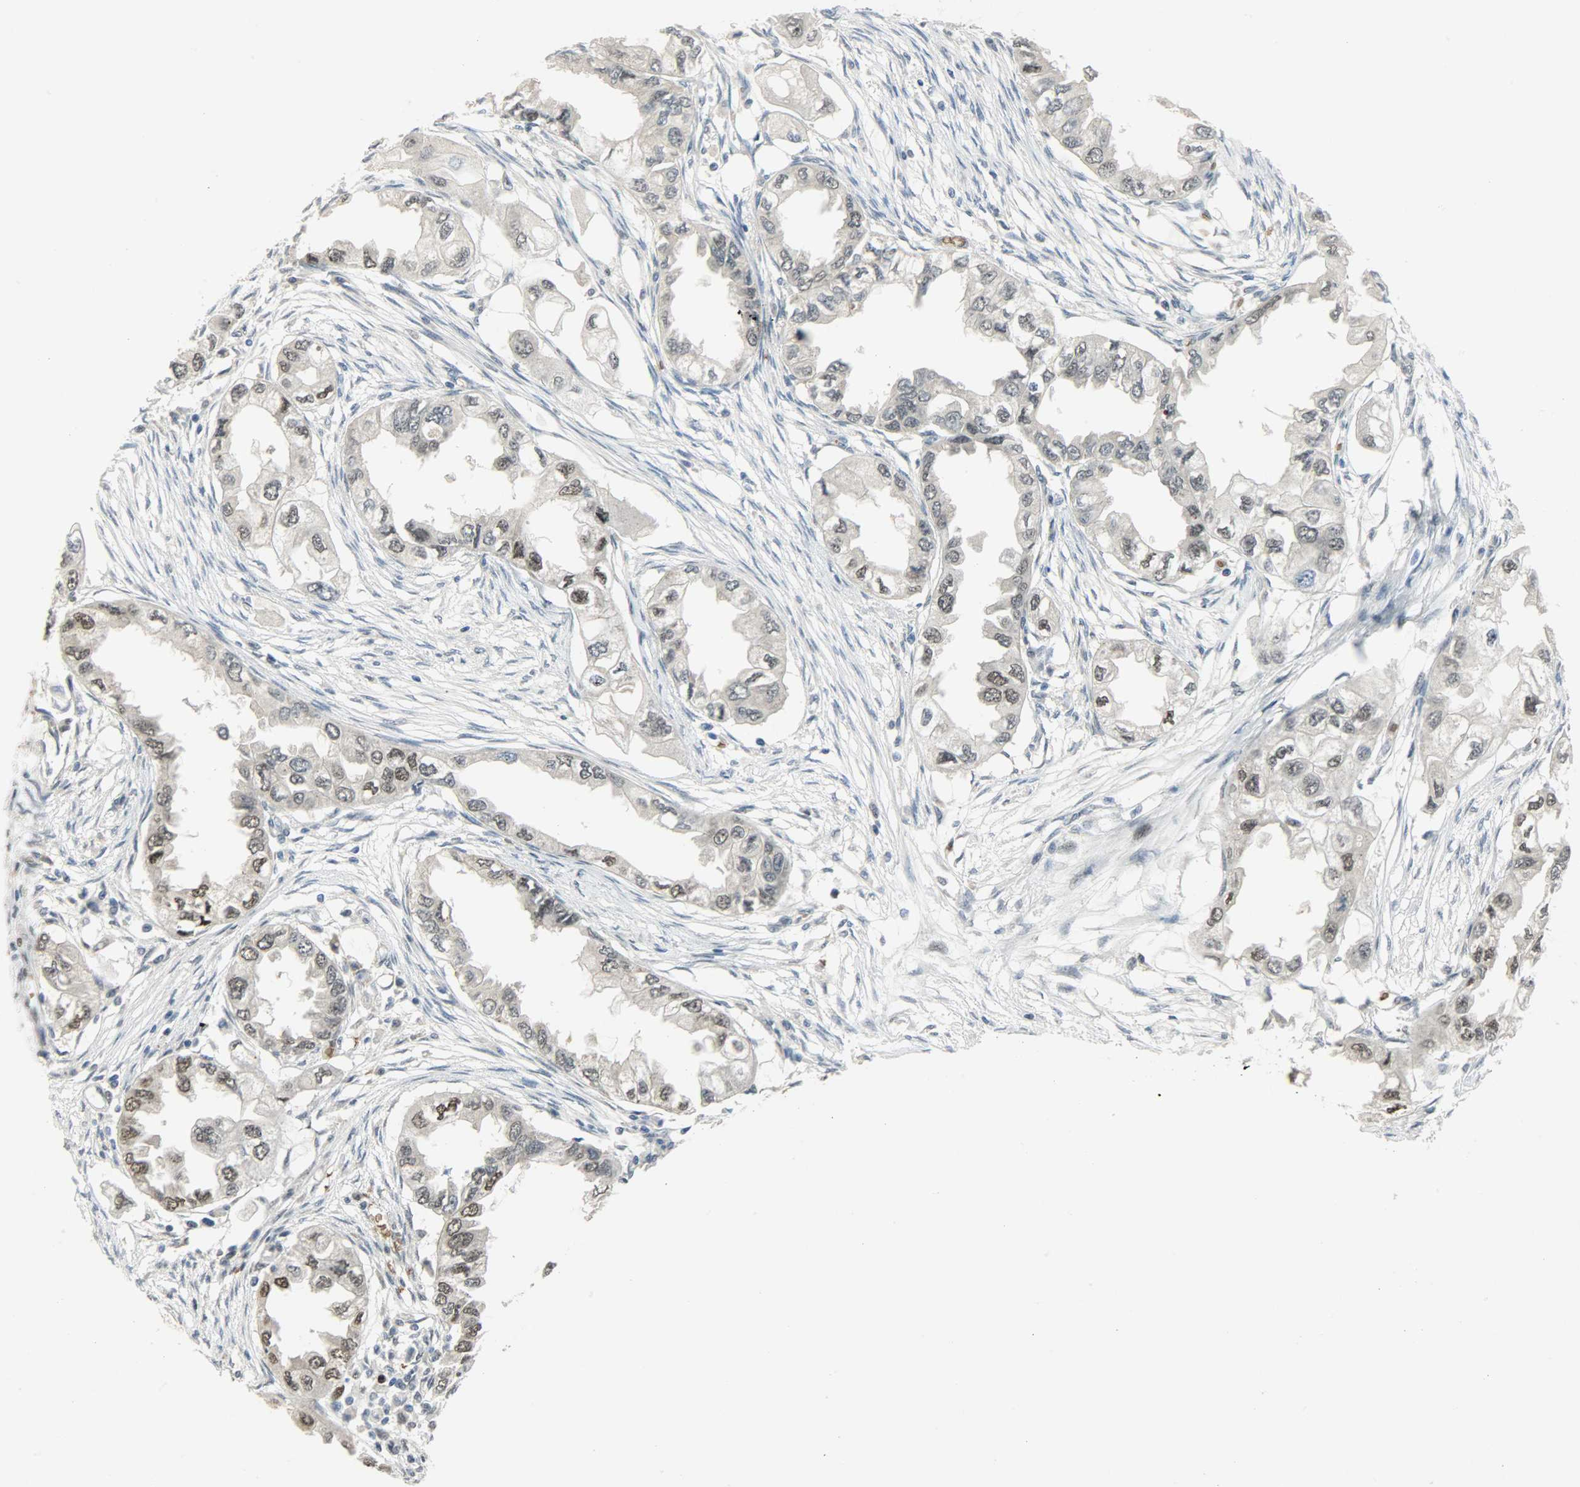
{"staining": {"intensity": "strong", "quantity": ">75%", "location": "nuclear"}, "tissue": "endometrial cancer", "cell_type": "Tumor cells", "image_type": "cancer", "snomed": [{"axis": "morphology", "description": "Adenocarcinoma, NOS"}, {"axis": "topography", "description": "Endometrium"}], "caption": "Brown immunohistochemical staining in human endometrial cancer (adenocarcinoma) exhibits strong nuclear expression in about >75% of tumor cells.", "gene": "SNAI1", "patient": {"sex": "female", "age": 67}}